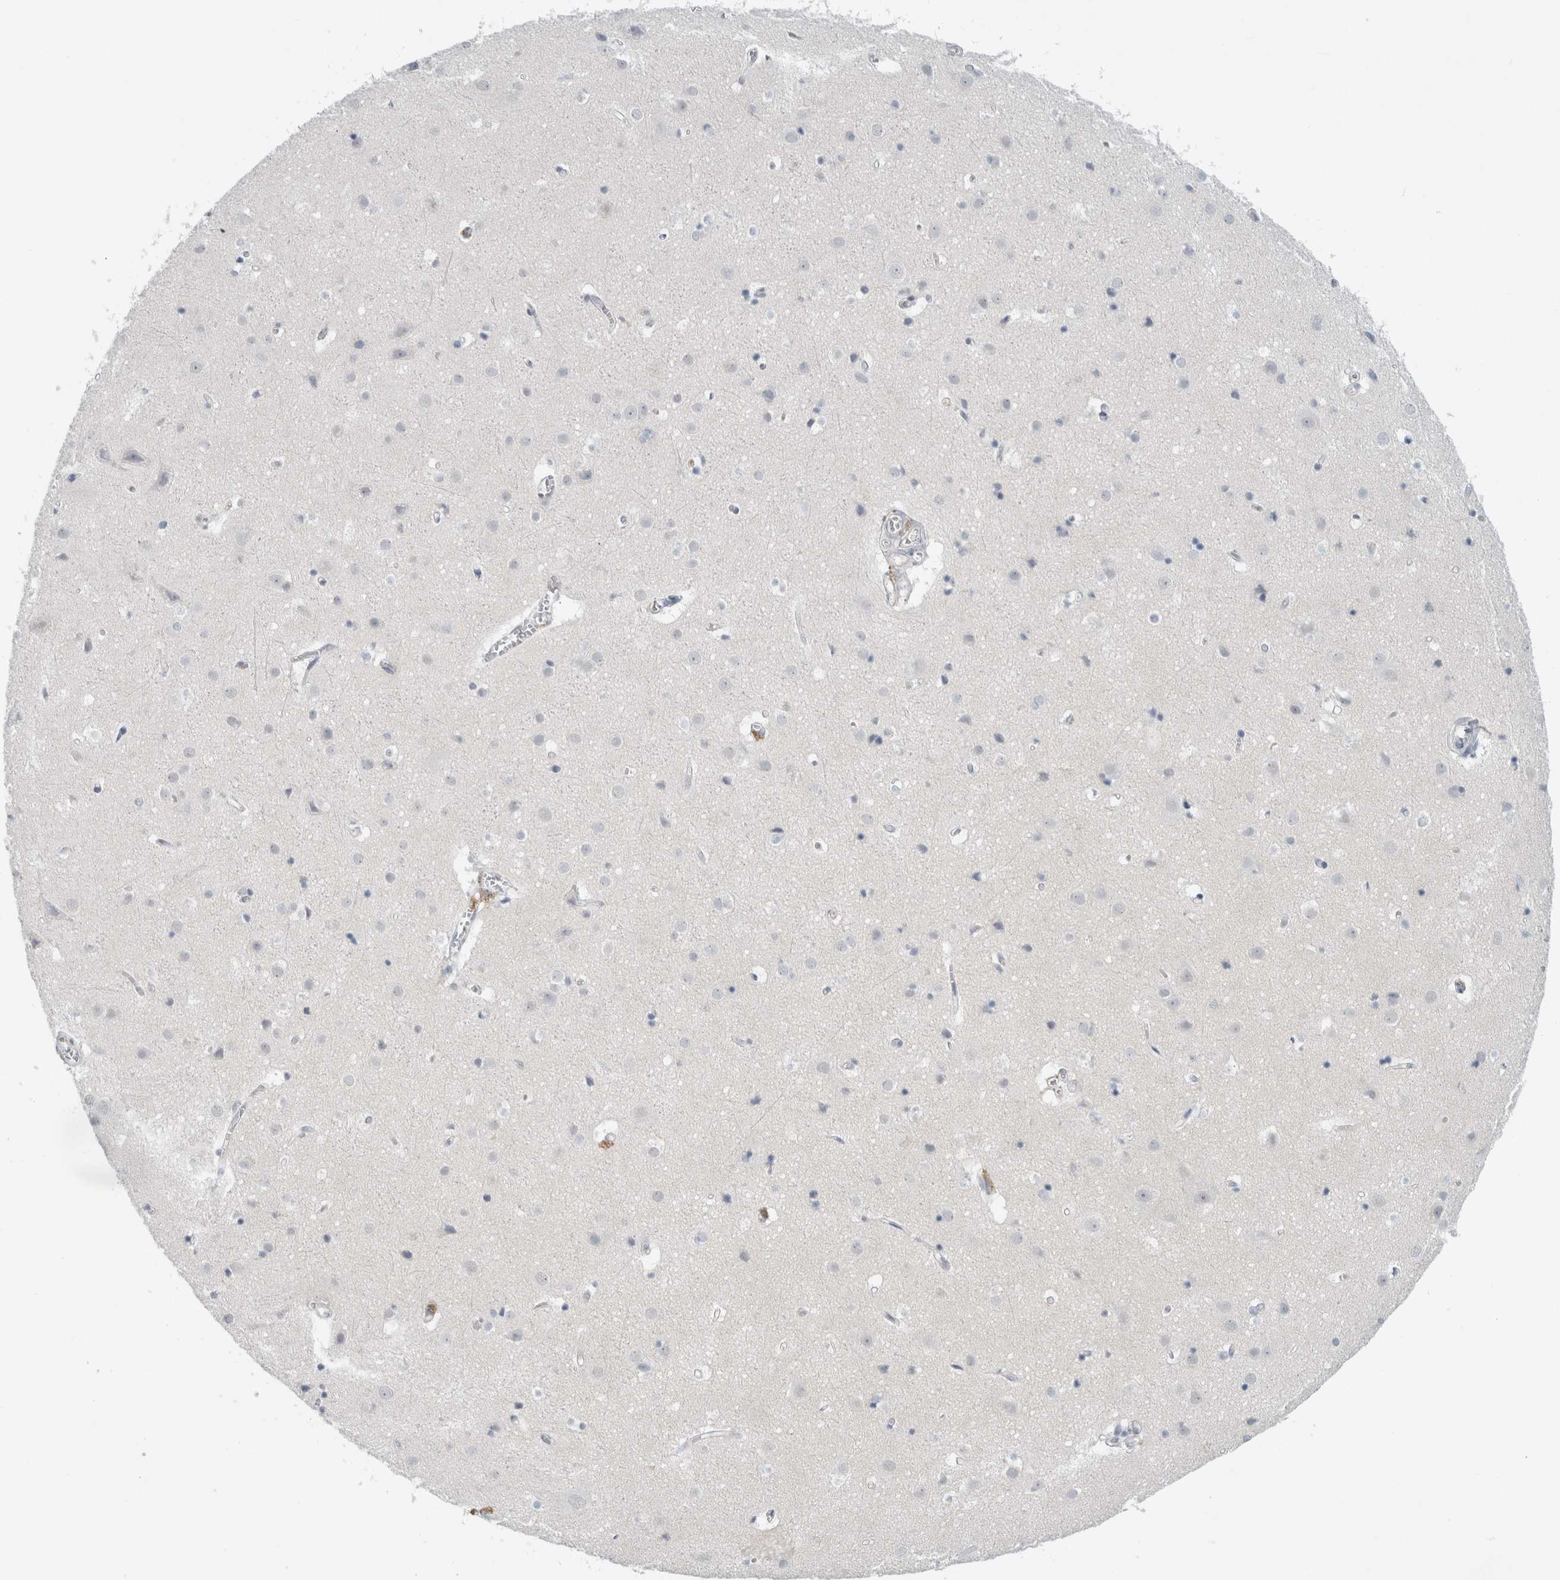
{"staining": {"intensity": "negative", "quantity": "none", "location": "none"}, "tissue": "cerebral cortex", "cell_type": "Endothelial cells", "image_type": "normal", "snomed": [{"axis": "morphology", "description": "Normal tissue, NOS"}, {"axis": "topography", "description": "Cerebral cortex"}], "caption": "IHC histopathology image of unremarkable cerebral cortex: cerebral cortex stained with DAB (3,3'-diaminobenzidine) exhibits no significant protein expression in endothelial cells. (Brightfield microscopy of DAB immunohistochemistry at high magnification).", "gene": "CASP6", "patient": {"sex": "male", "age": 54}}